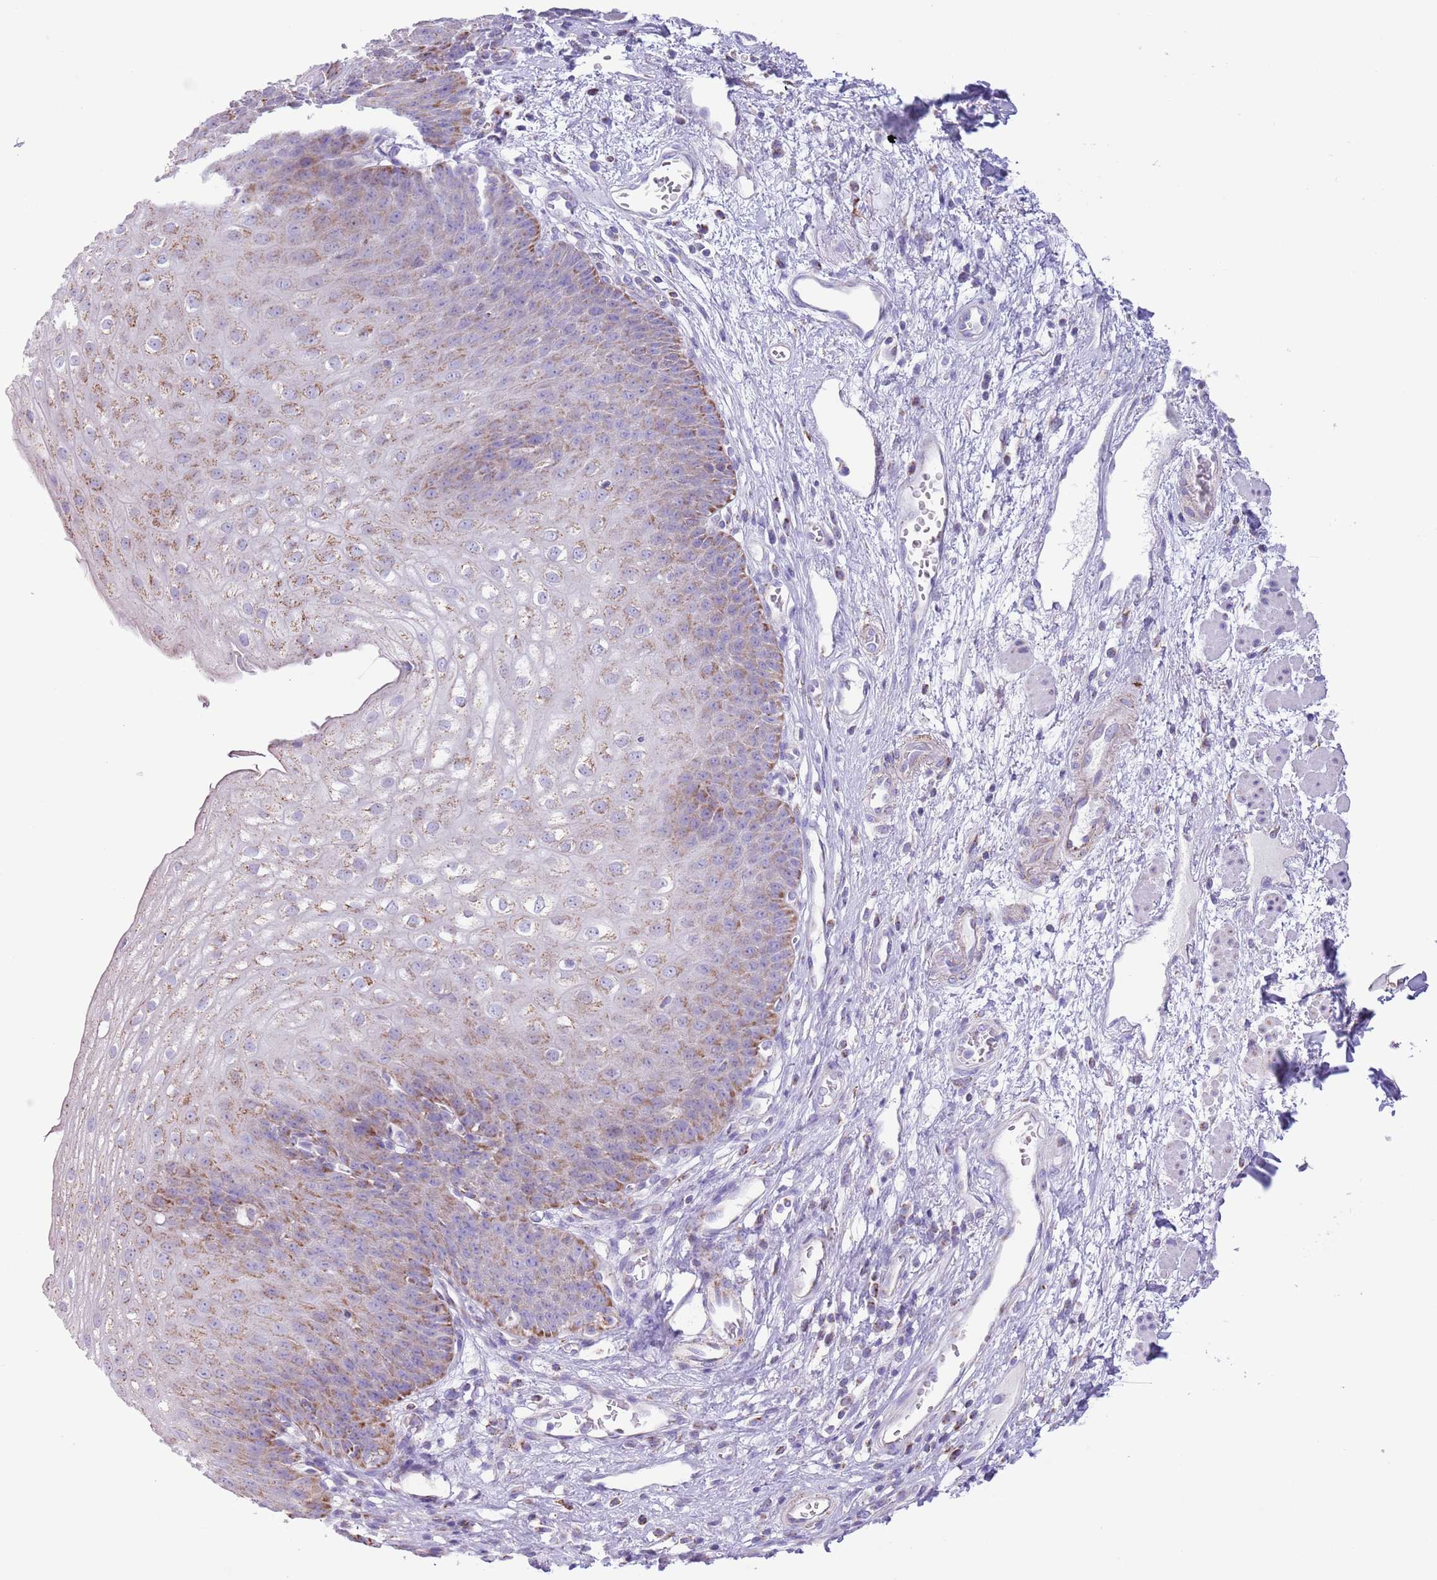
{"staining": {"intensity": "moderate", "quantity": "25%-75%", "location": "cytoplasmic/membranous"}, "tissue": "esophagus", "cell_type": "Squamous epithelial cells", "image_type": "normal", "snomed": [{"axis": "morphology", "description": "Normal tissue, NOS"}, {"axis": "topography", "description": "Esophagus"}], "caption": "Protein expression analysis of unremarkable human esophagus reveals moderate cytoplasmic/membranous staining in about 25%-75% of squamous epithelial cells. The staining is performed using DAB (3,3'-diaminobenzidine) brown chromogen to label protein expression. The nuclei are counter-stained blue using hematoxylin.", "gene": "ATP6V1B1", "patient": {"sex": "male", "age": 71}}